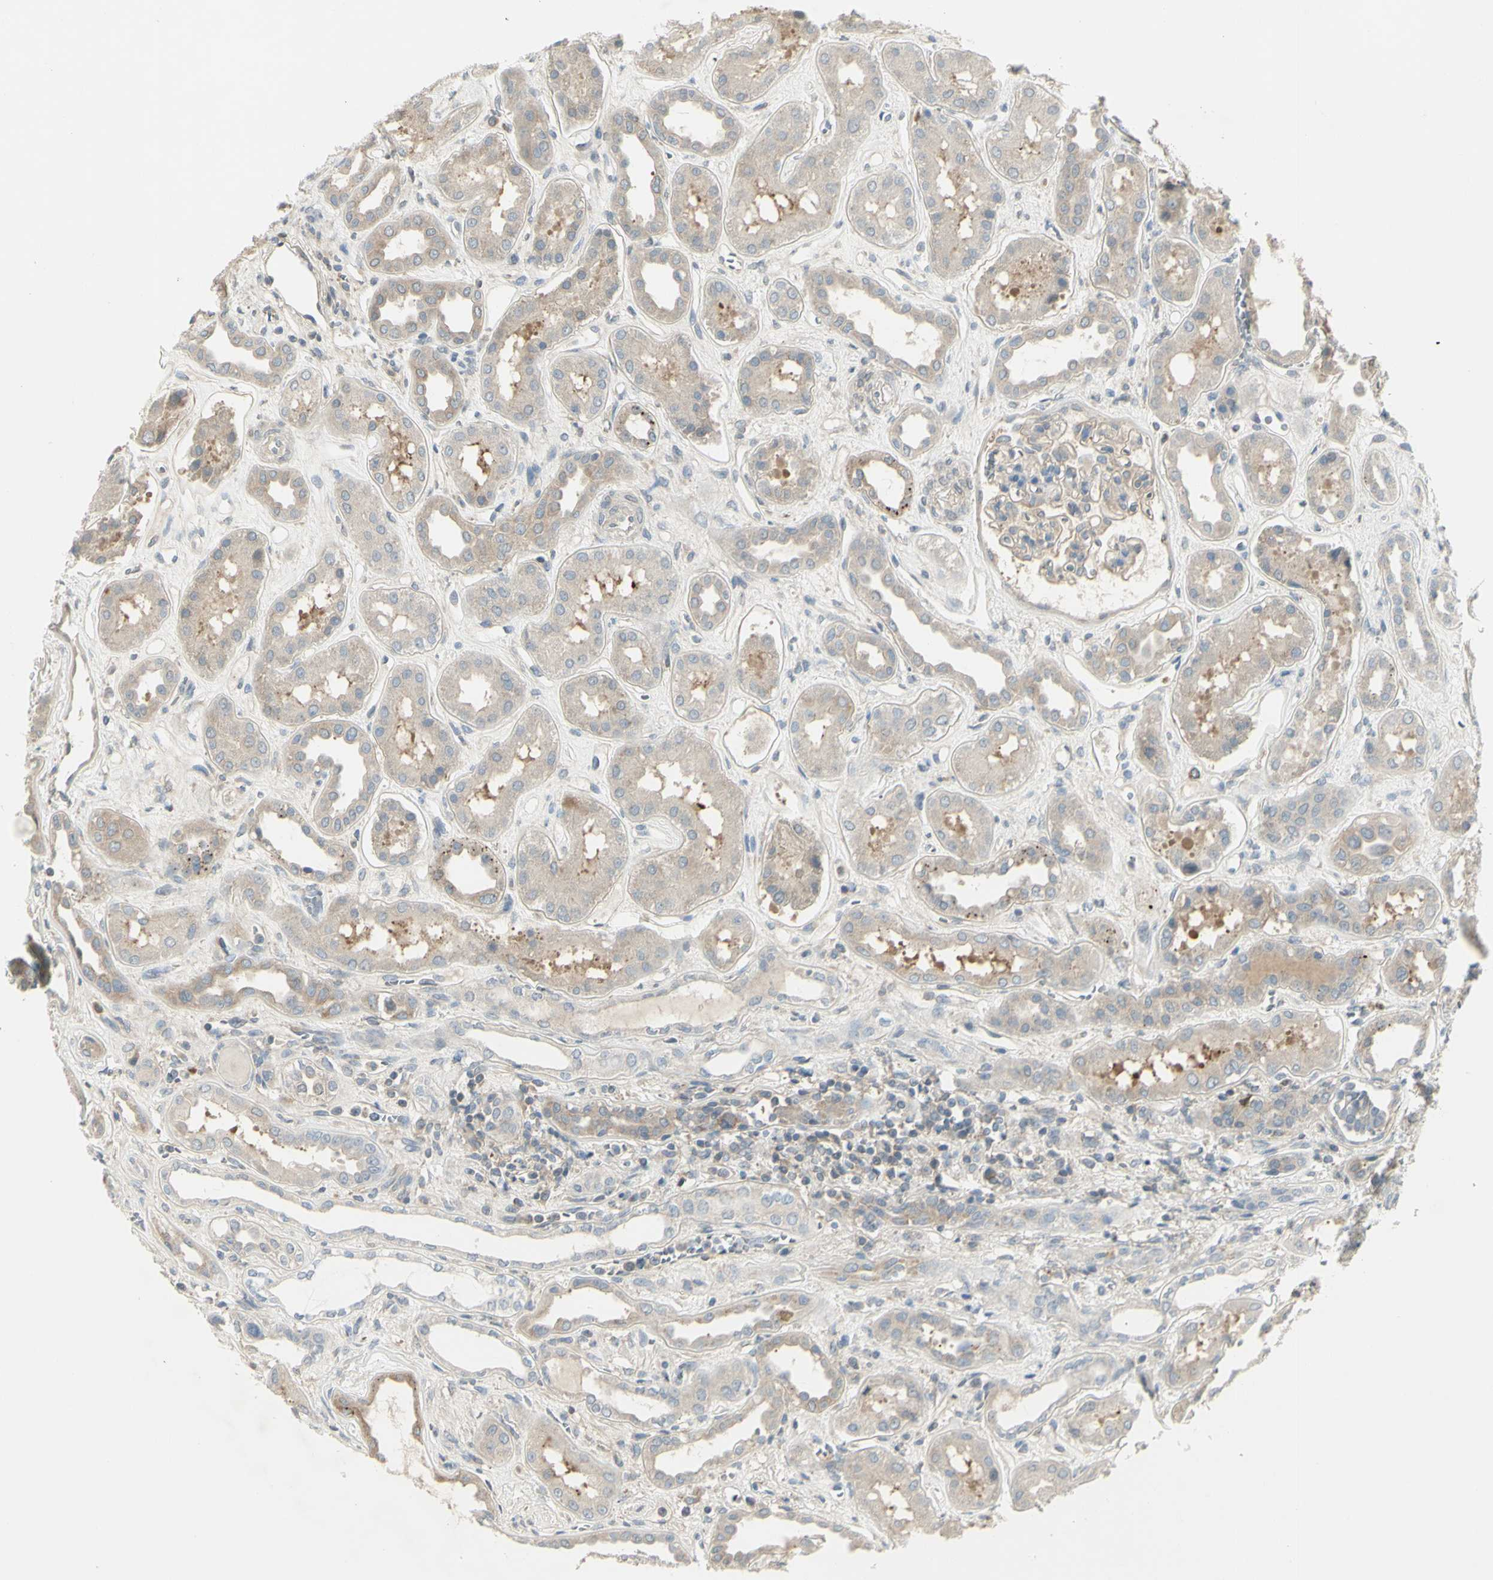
{"staining": {"intensity": "negative", "quantity": "none", "location": "none"}, "tissue": "kidney", "cell_type": "Cells in glomeruli", "image_type": "normal", "snomed": [{"axis": "morphology", "description": "Normal tissue, NOS"}, {"axis": "topography", "description": "Kidney"}], "caption": "Image shows no significant protein positivity in cells in glomeruli of normal kidney.", "gene": "CCNB2", "patient": {"sex": "male", "age": 59}}